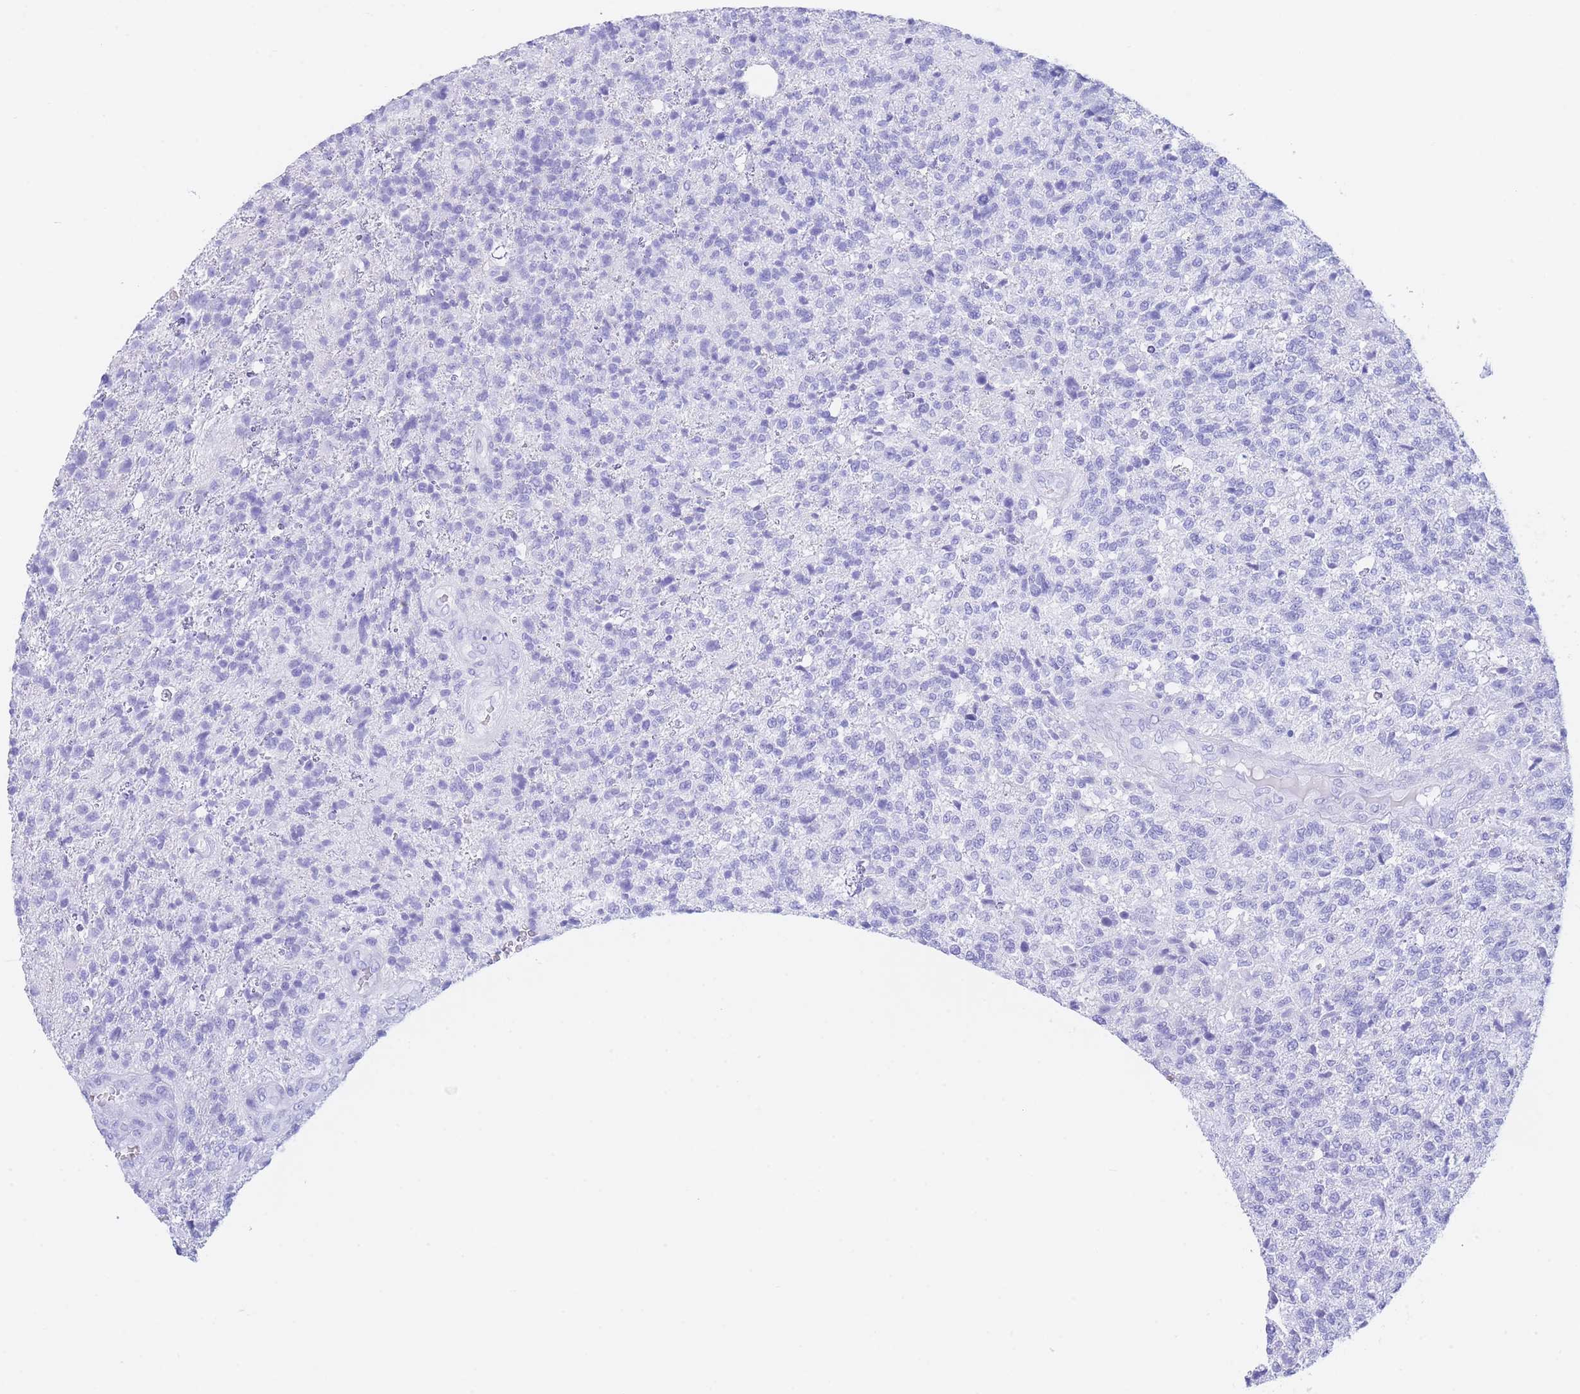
{"staining": {"intensity": "negative", "quantity": "none", "location": "none"}, "tissue": "glioma", "cell_type": "Tumor cells", "image_type": "cancer", "snomed": [{"axis": "morphology", "description": "Glioma, malignant, High grade"}, {"axis": "topography", "description": "Brain"}], "caption": "A micrograph of malignant glioma (high-grade) stained for a protein displays no brown staining in tumor cells.", "gene": "SLCO1B3", "patient": {"sex": "male", "age": 56}}